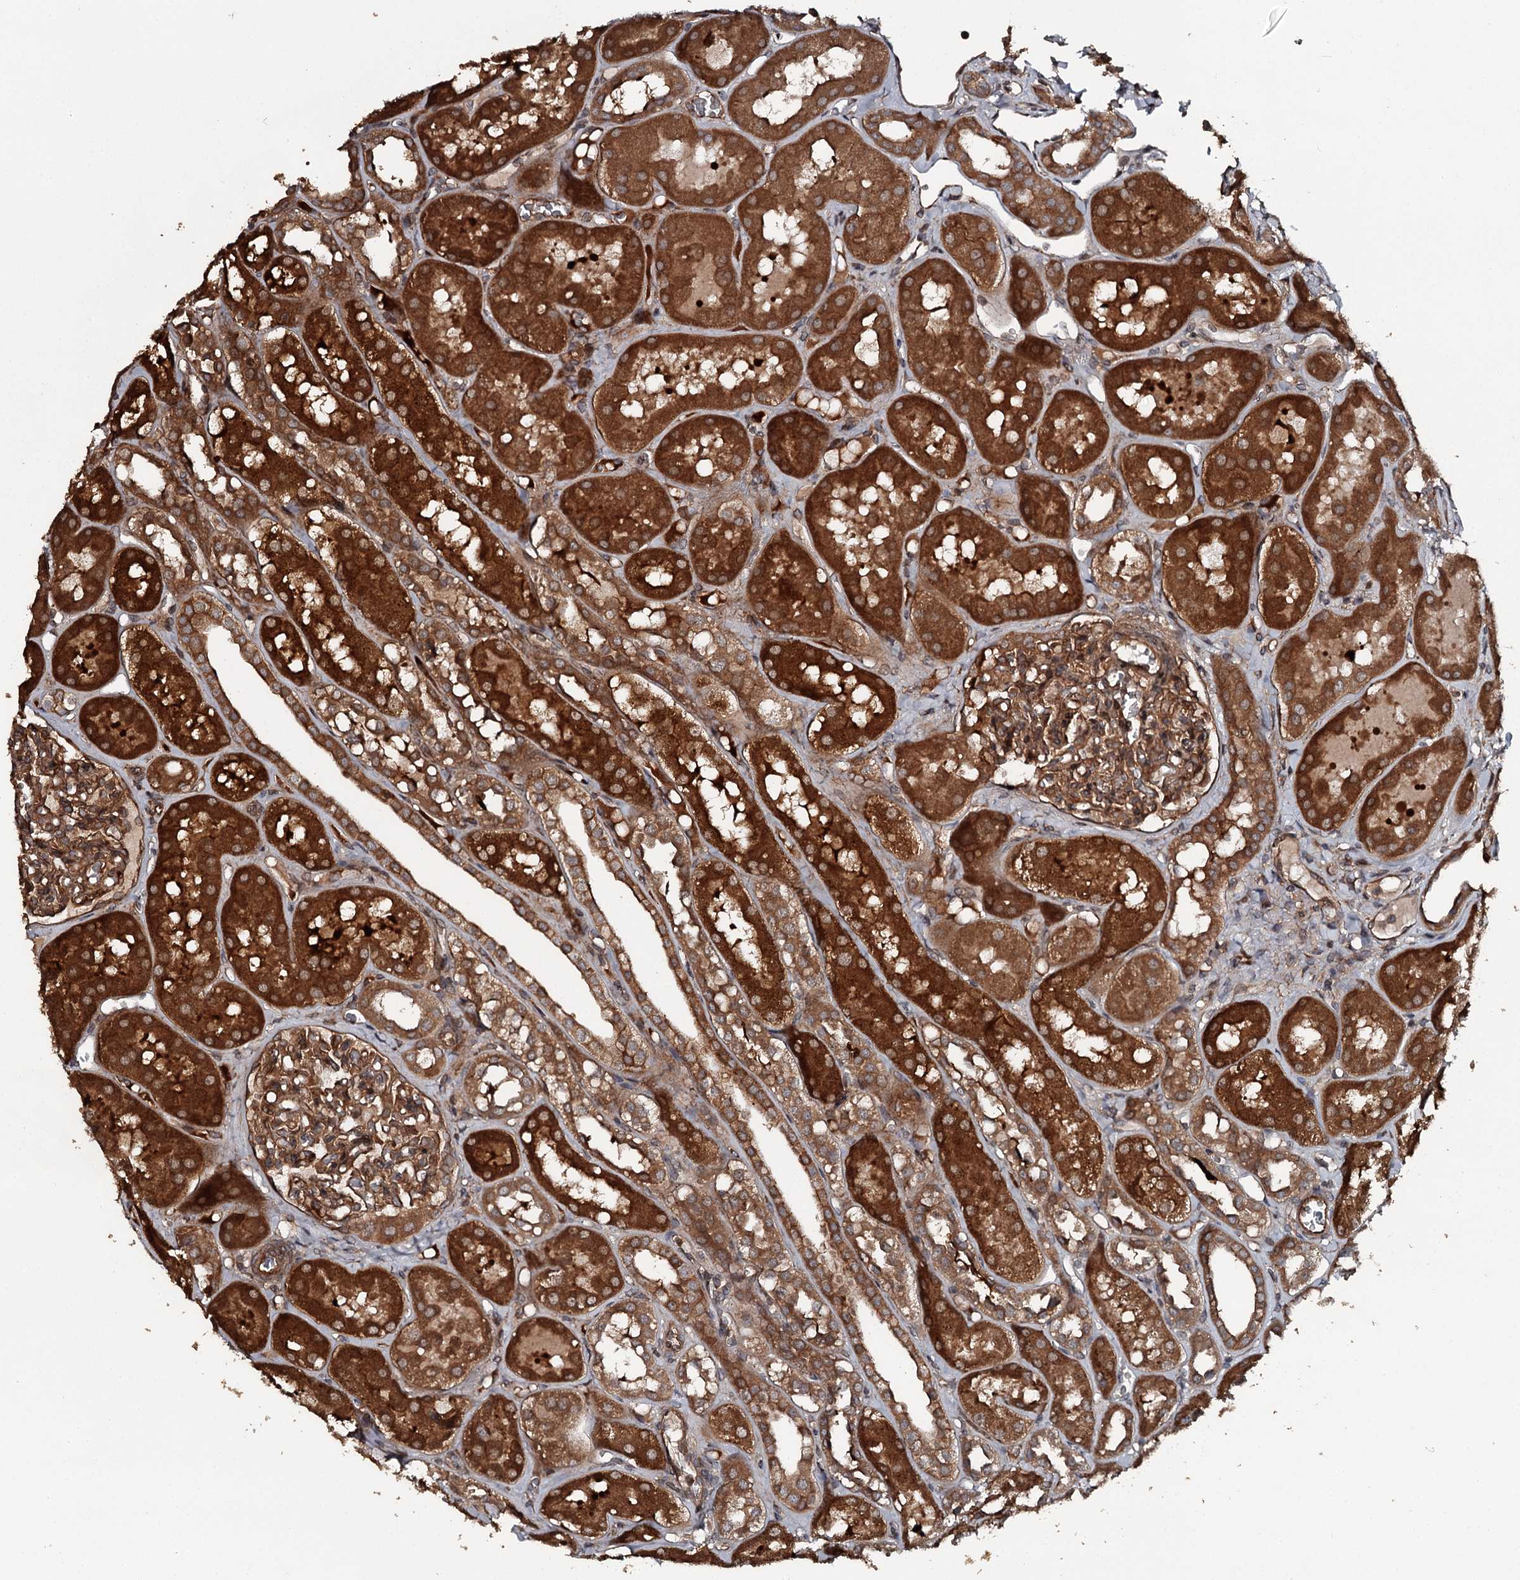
{"staining": {"intensity": "moderate", "quantity": ">75%", "location": "cytoplasmic/membranous"}, "tissue": "kidney", "cell_type": "Cells in glomeruli", "image_type": "normal", "snomed": [{"axis": "morphology", "description": "Normal tissue, NOS"}, {"axis": "topography", "description": "Kidney"}], "caption": "Protein staining of unremarkable kidney shows moderate cytoplasmic/membranous staining in approximately >75% of cells in glomeruli. The protein of interest is shown in brown color, while the nuclei are stained blue.", "gene": "RAB21", "patient": {"sex": "male", "age": 16}}